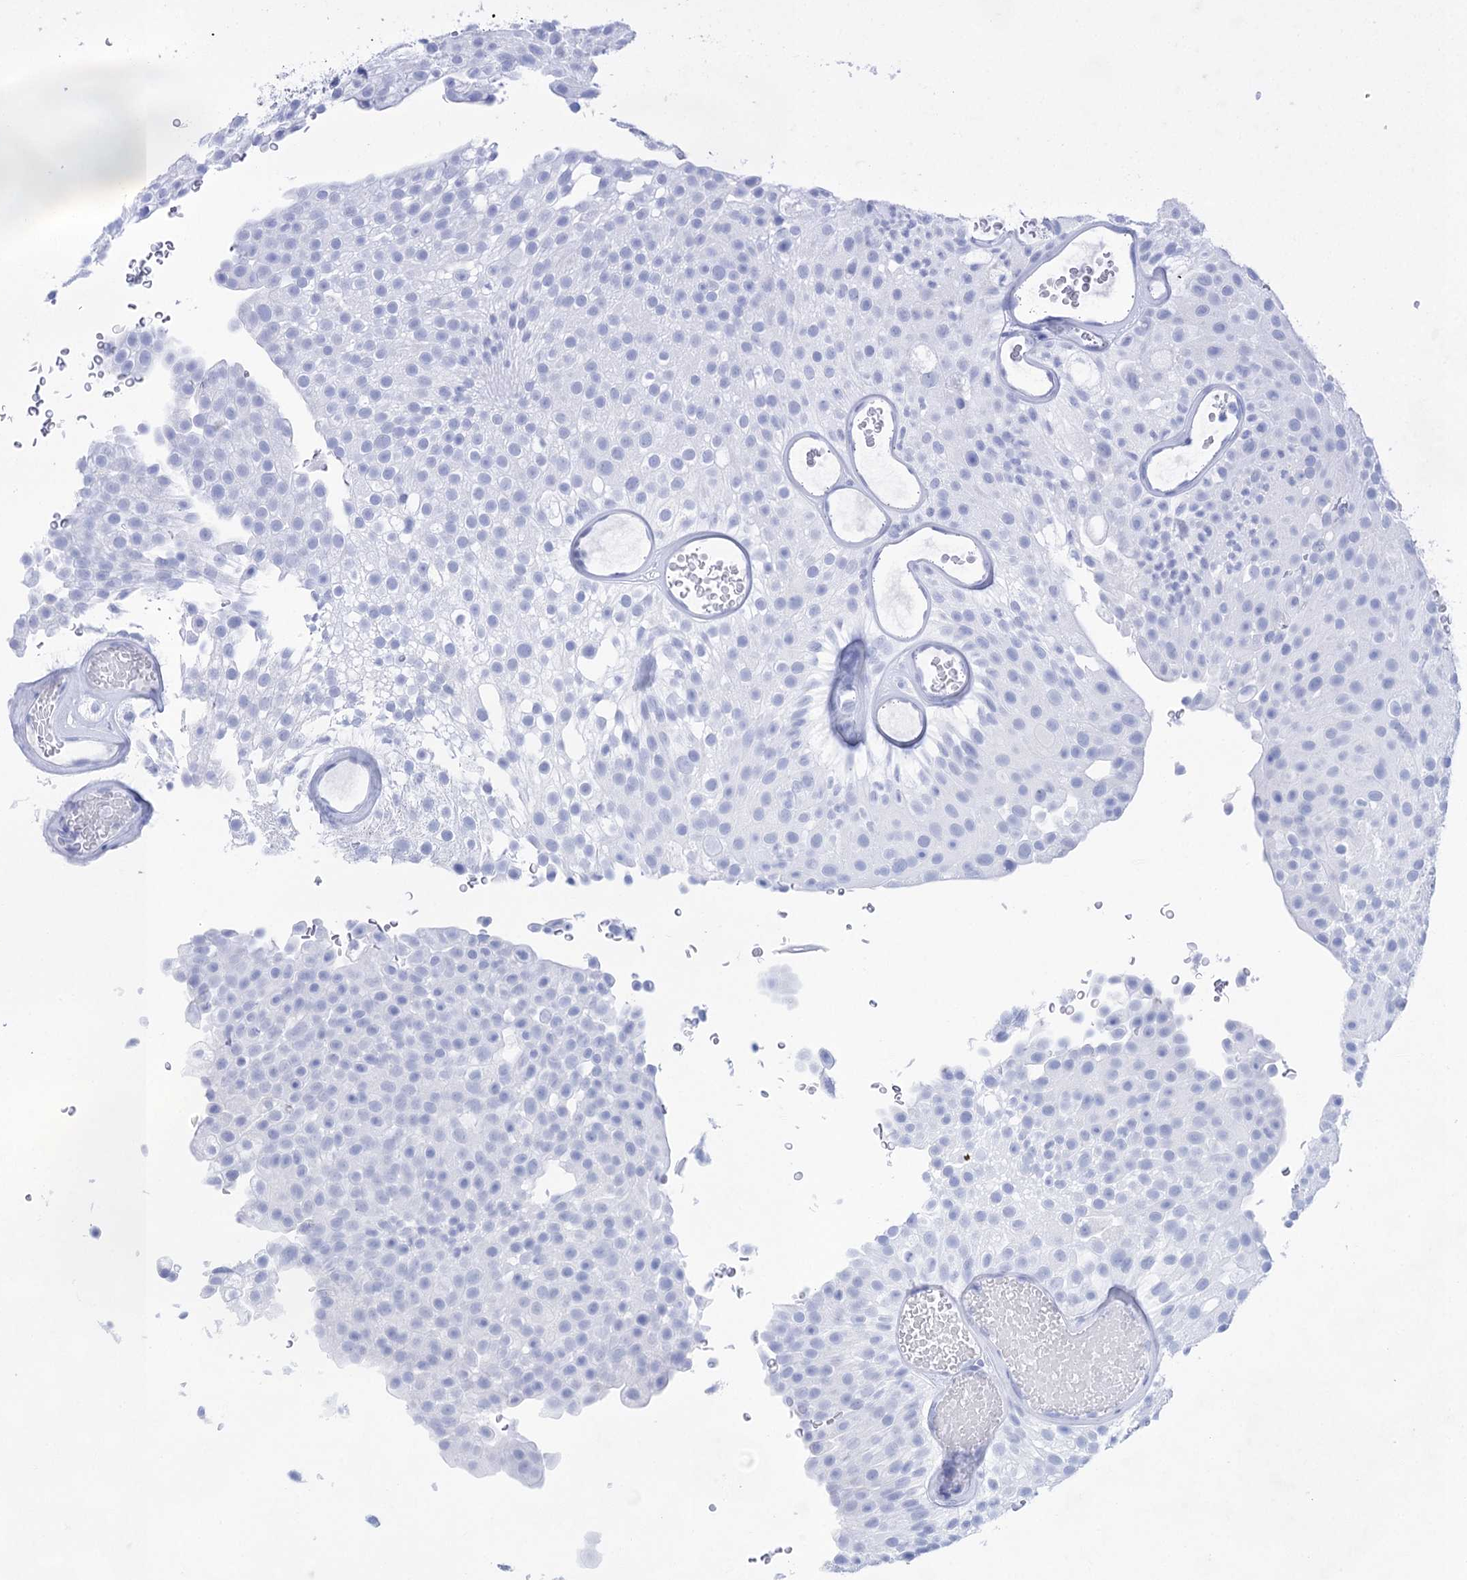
{"staining": {"intensity": "negative", "quantity": "none", "location": "none"}, "tissue": "urothelial cancer", "cell_type": "Tumor cells", "image_type": "cancer", "snomed": [{"axis": "morphology", "description": "Urothelial carcinoma, Low grade"}, {"axis": "topography", "description": "Urinary bladder"}], "caption": "DAB immunohistochemical staining of low-grade urothelial carcinoma demonstrates no significant expression in tumor cells. (DAB (3,3'-diaminobenzidine) immunohistochemistry (IHC) with hematoxylin counter stain).", "gene": "LALBA", "patient": {"sex": "male", "age": 78}}